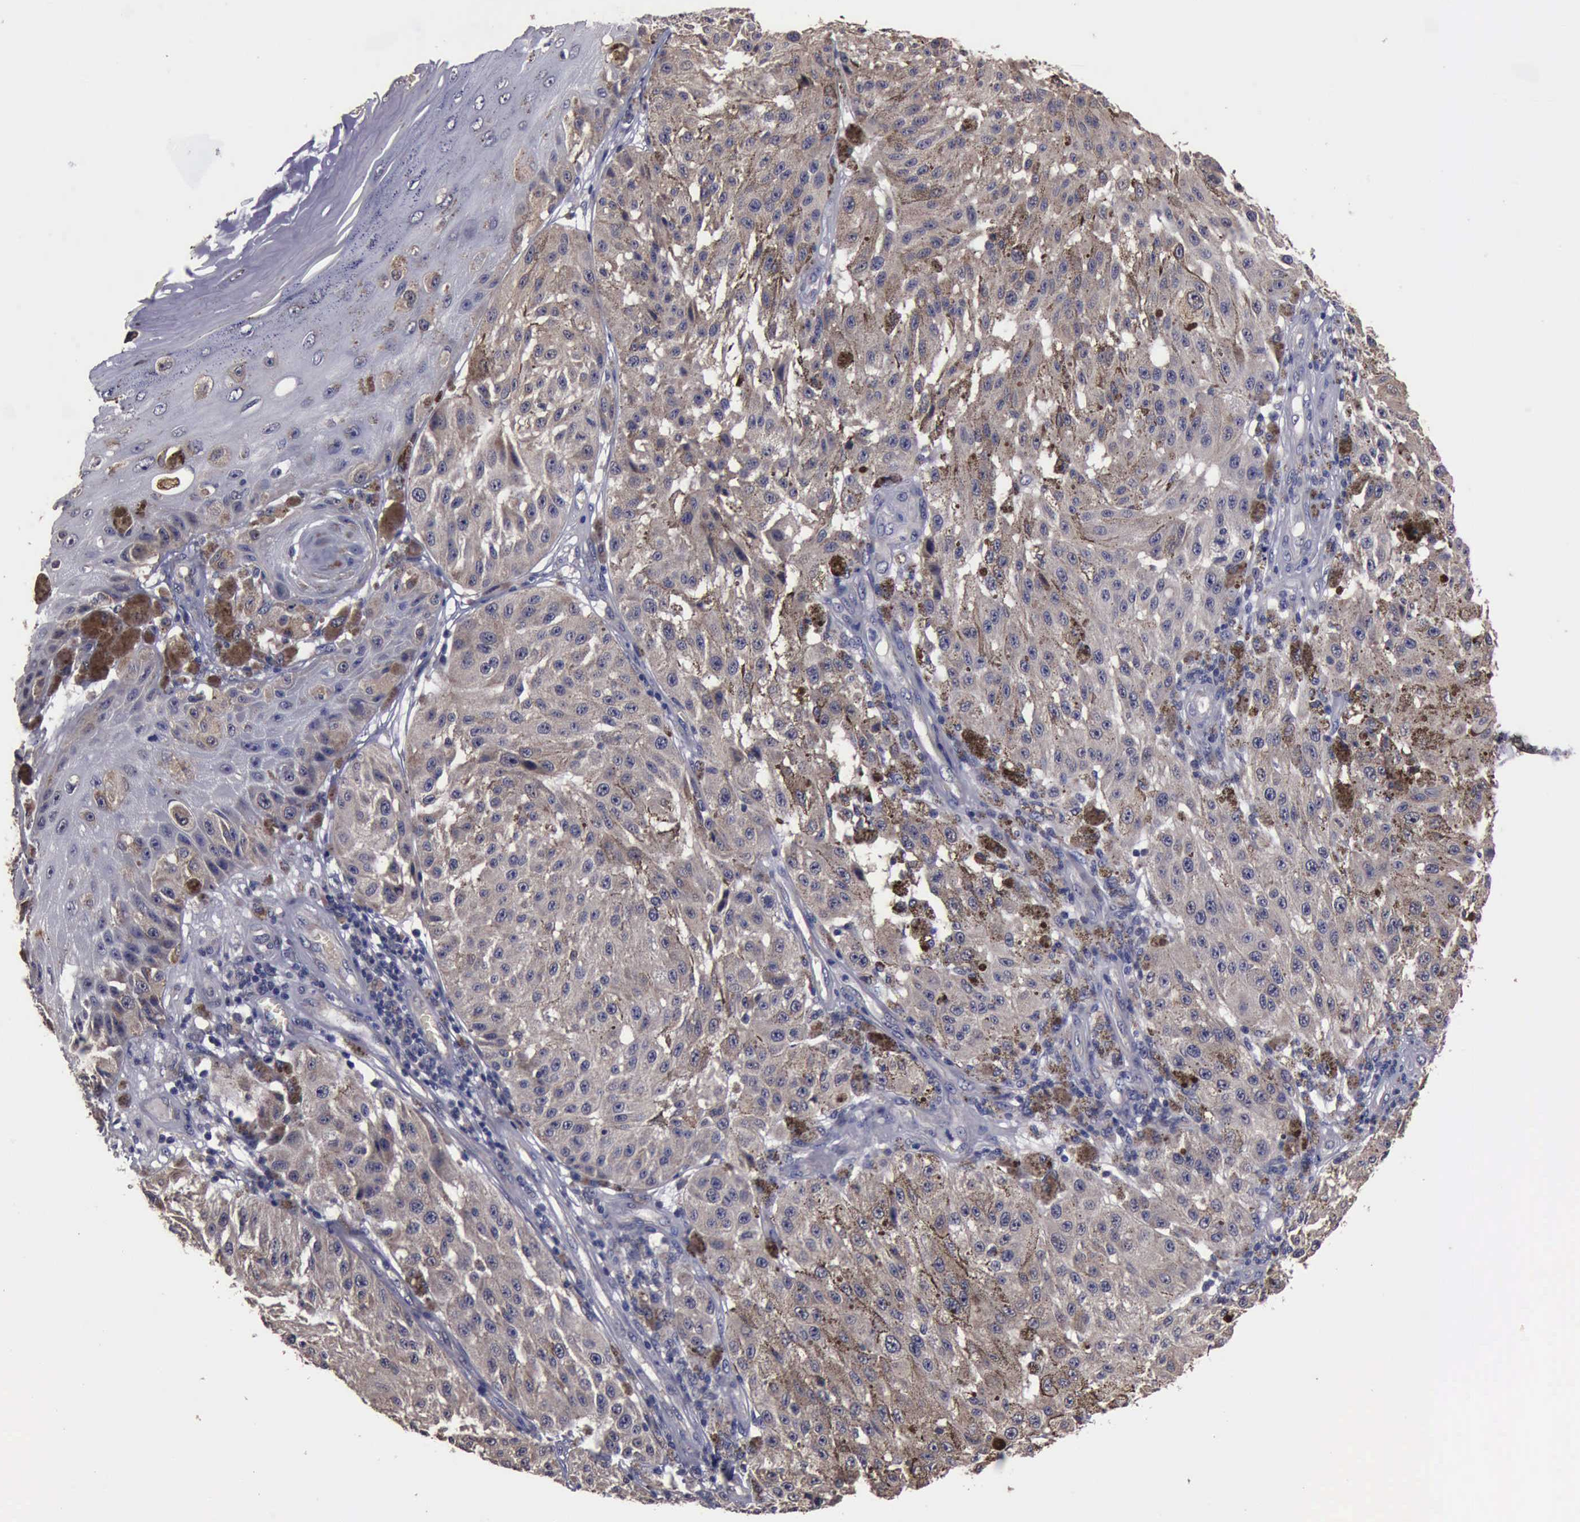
{"staining": {"intensity": "weak", "quantity": "25%-75%", "location": "cytoplasmic/membranous"}, "tissue": "melanoma", "cell_type": "Tumor cells", "image_type": "cancer", "snomed": [{"axis": "morphology", "description": "Malignant melanoma, NOS"}, {"axis": "topography", "description": "Skin"}], "caption": "Immunohistochemistry (IHC) of human melanoma exhibits low levels of weak cytoplasmic/membranous expression in approximately 25%-75% of tumor cells.", "gene": "CRKL", "patient": {"sex": "female", "age": 64}}